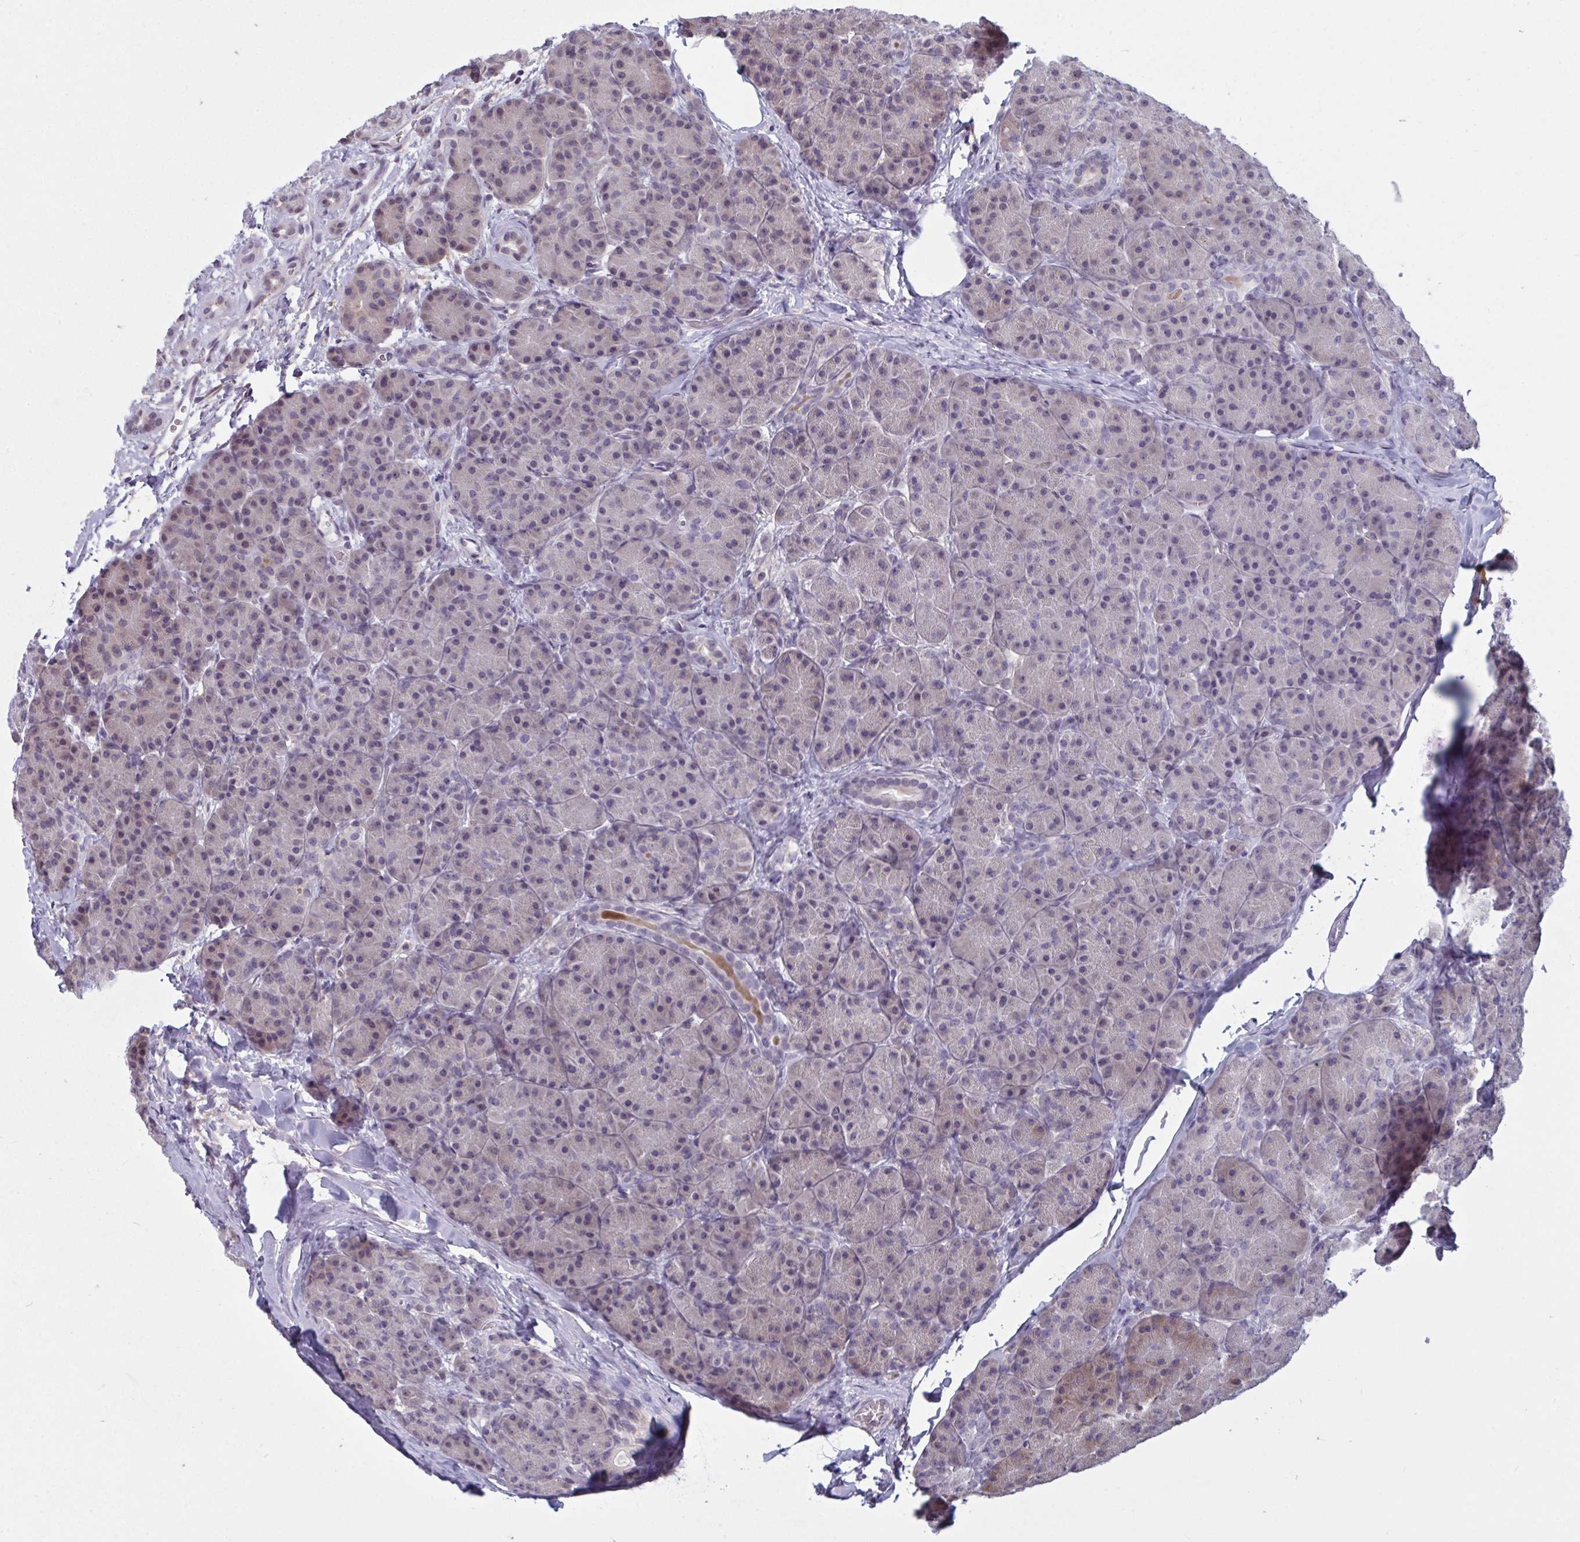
{"staining": {"intensity": "weak", "quantity": "25%-75%", "location": "cytoplasmic/membranous"}, "tissue": "pancreas", "cell_type": "Exocrine glandular cells", "image_type": "normal", "snomed": [{"axis": "morphology", "description": "Normal tissue, NOS"}, {"axis": "topography", "description": "Pancreas"}], "caption": "Immunohistochemistry (DAB (3,3'-diaminobenzidine)) staining of benign pancreas exhibits weak cytoplasmic/membranous protein staining in approximately 25%-75% of exocrine glandular cells.", "gene": "TCEAL8", "patient": {"sex": "male", "age": 57}}